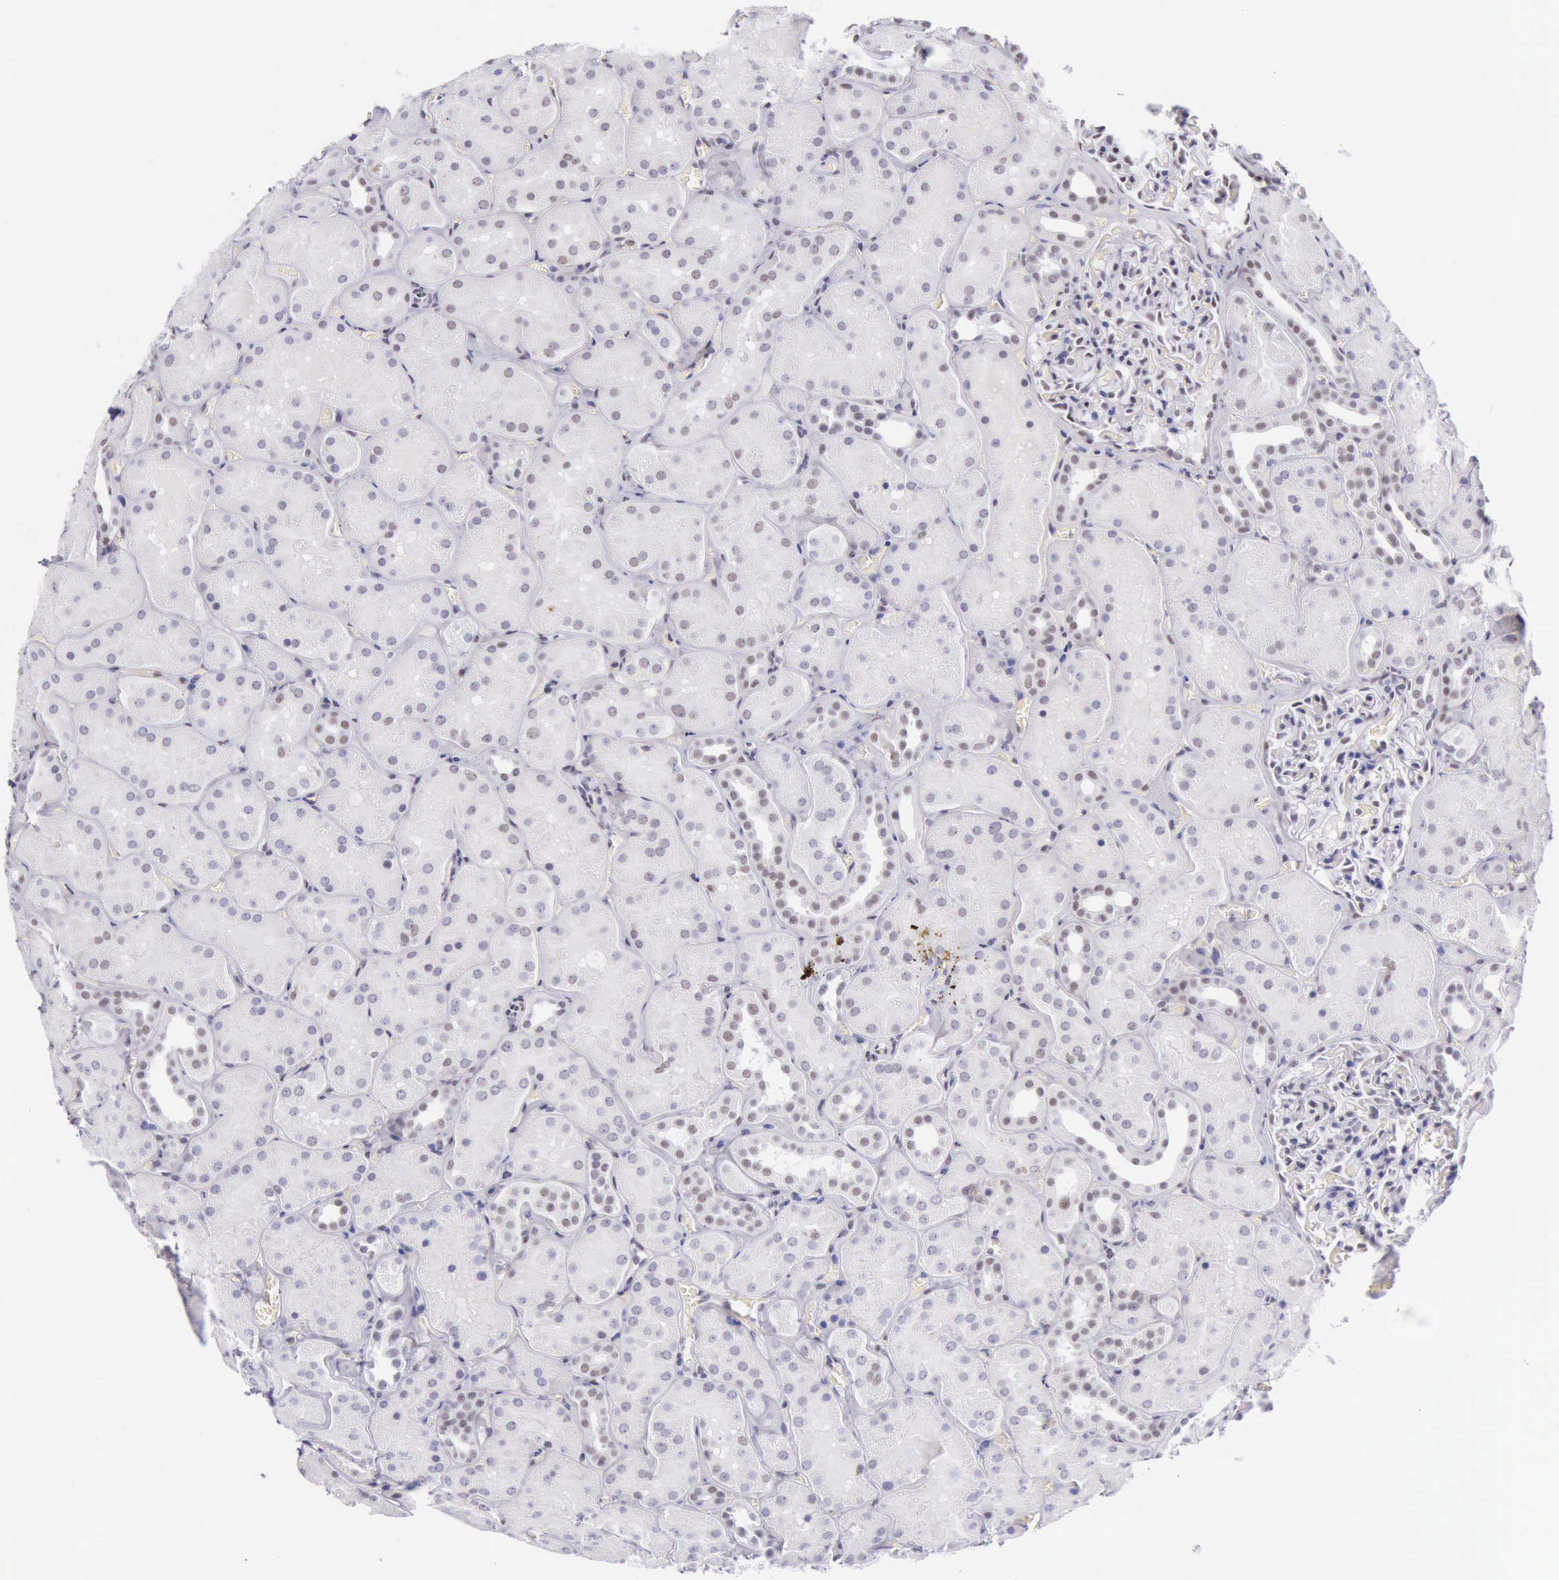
{"staining": {"intensity": "weak", "quantity": "<25%", "location": "nuclear"}, "tissue": "kidney", "cell_type": "Cells in glomeruli", "image_type": "normal", "snomed": [{"axis": "morphology", "description": "Normal tissue, NOS"}, {"axis": "topography", "description": "Kidney"}], "caption": "This is a micrograph of immunohistochemistry staining of benign kidney, which shows no positivity in cells in glomeruli. Nuclei are stained in blue.", "gene": "EP300", "patient": {"sex": "male", "age": 28}}